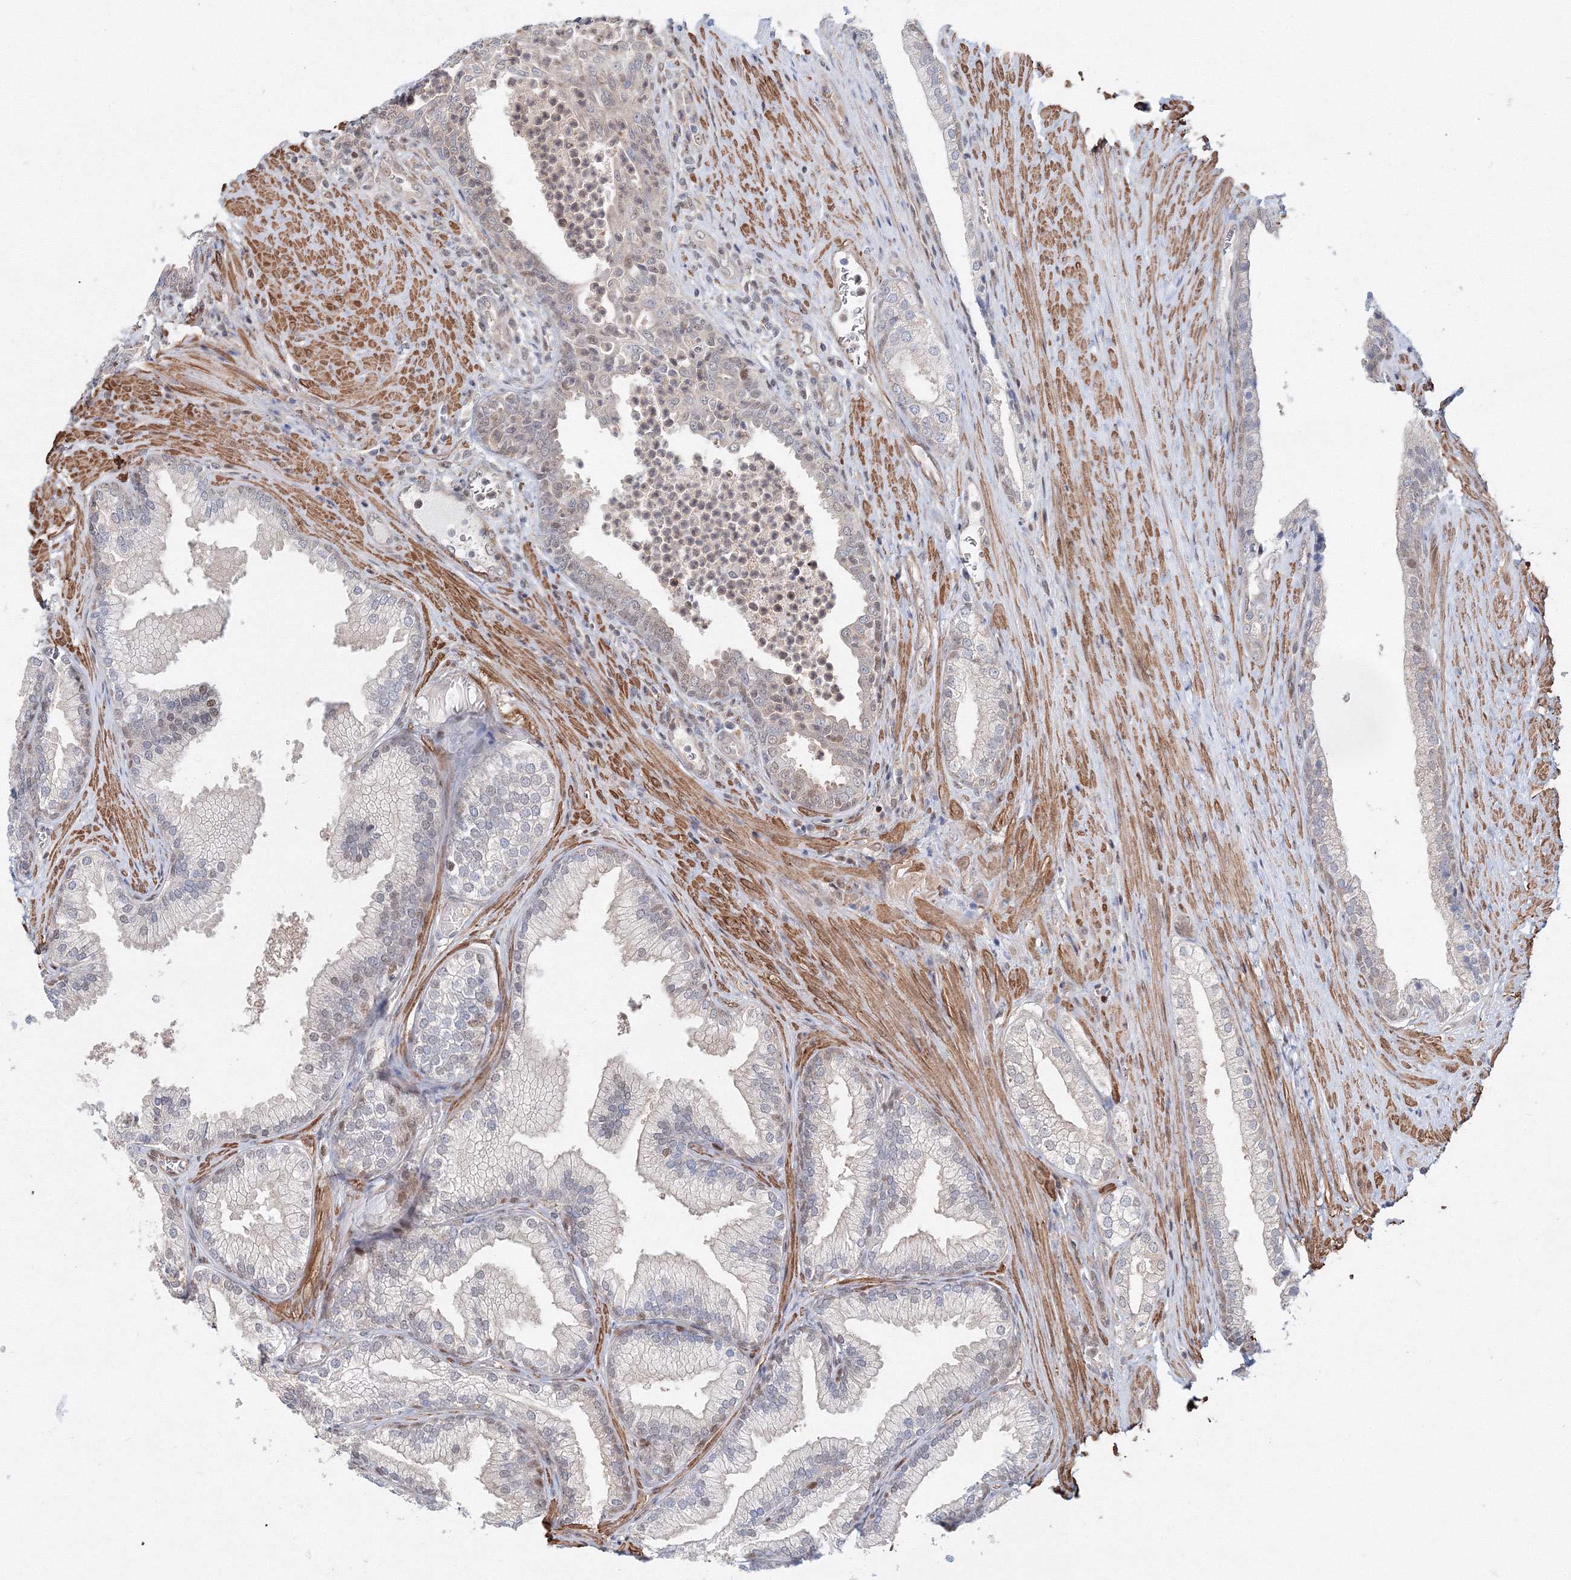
{"staining": {"intensity": "weak", "quantity": "<25%", "location": "nuclear"}, "tissue": "prostate", "cell_type": "Glandular cells", "image_type": "normal", "snomed": [{"axis": "morphology", "description": "Normal tissue, NOS"}, {"axis": "topography", "description": "Prostate"}], "caption": "Immunohistochemical staining of unremarkable prostate reveals no significant expression in glandular cells.", "gene": "ARHGAP21", "patient": {"sex": "male", "age": 76}}